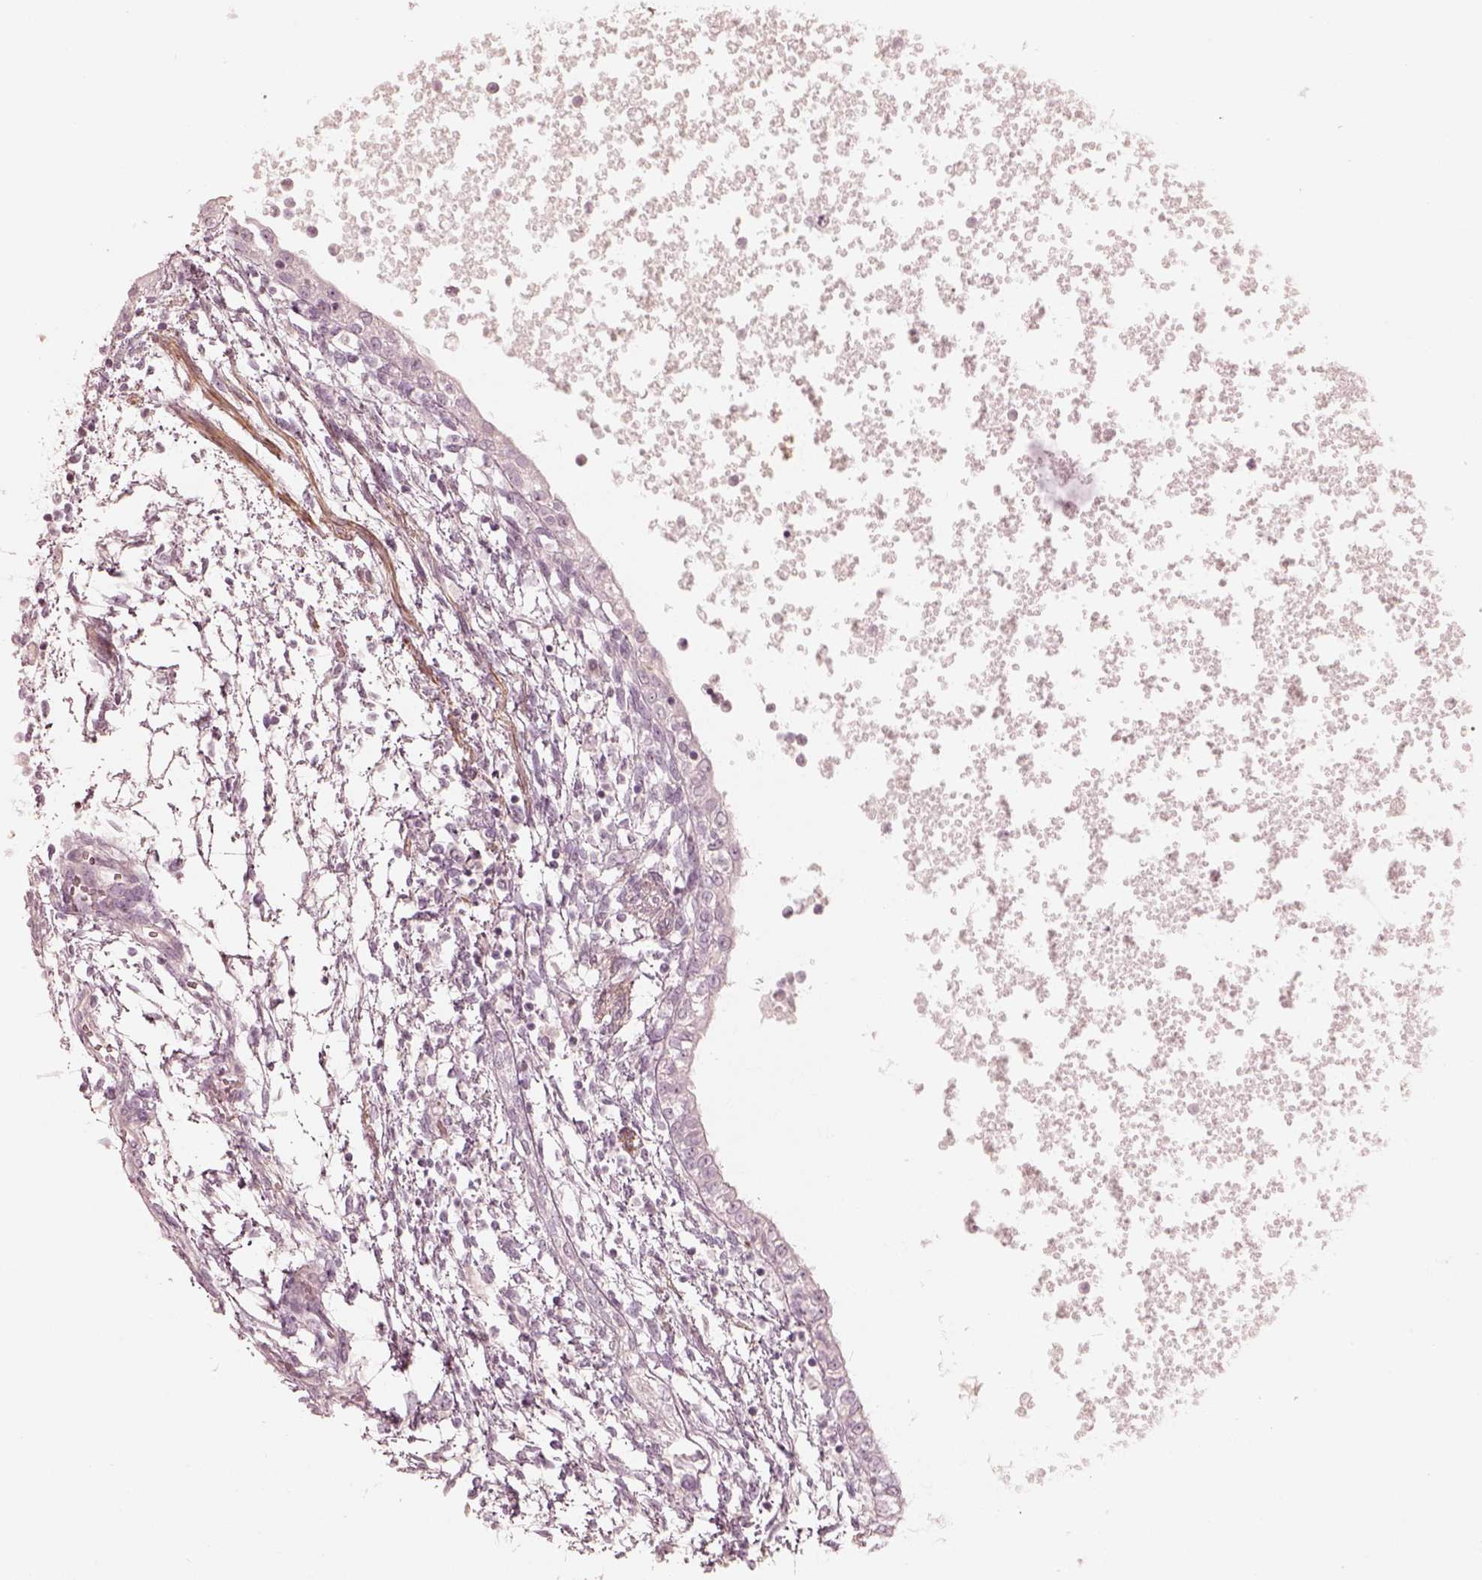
{"staining": {"intensity": "negative", "quantity": "none", "location": "none"}, "tissue": "testis cancer", "cell_type": "Tumor cells", "image_type": "cancer", "snomed": [{"axis": "morphology", "description": "Carcinoma, Embryonal, NOS"}, {"axis": "topography", "description": "Testis"}], "caption": "A high-resolution image shows immunohistochemistry staining of testis cancer (embryonal carcinoma), which demonstrates no significant staining in tumor cells.", "gene": "PRLHR", "patient": {"sex": "male", "age": 37}}